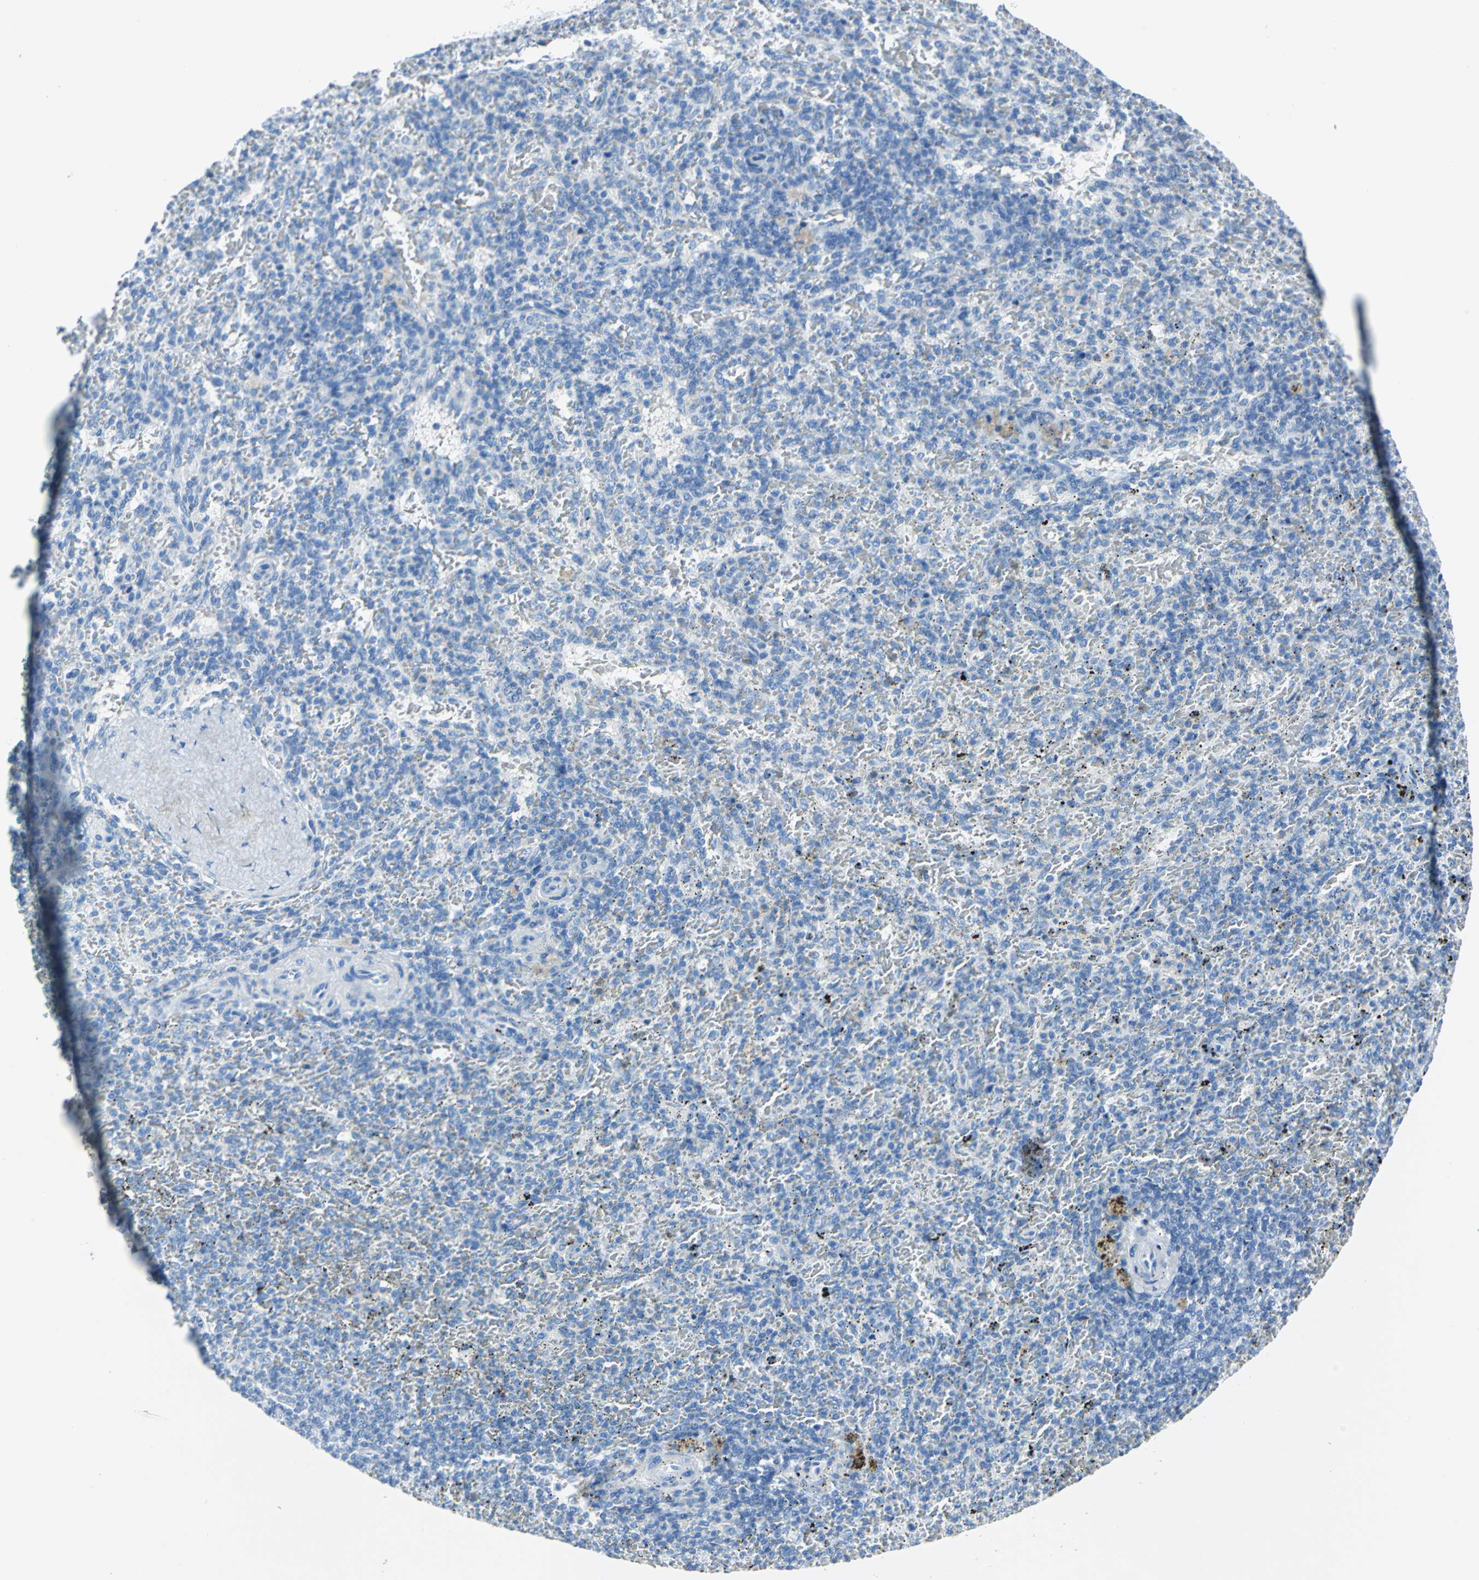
{"staining": {"intensity": "weak", "quantity": "<25%", "location": "cytoplasmic/membranous"}, "tissue": "spleen", "cell_type": "Cells in red pulp", "image_type": "normal", "snomed": [{"axis": "morphology", "description": "Normal tissue, NOS"}, {"axis": "topography", "description": "Spleen"}], "caption": "Spleen was stained to show a protein in brown. There is no significant positivity in cells in red pulp. Brightfield microscopy of immunohistochemistry (IHC) stained with DAB (3,3'-diaminobenzidine) (brown) and hematoxylin (blue), captured at high magnification.", "gene": "SFN", "patient": {"sex": "female", "age": 43}}